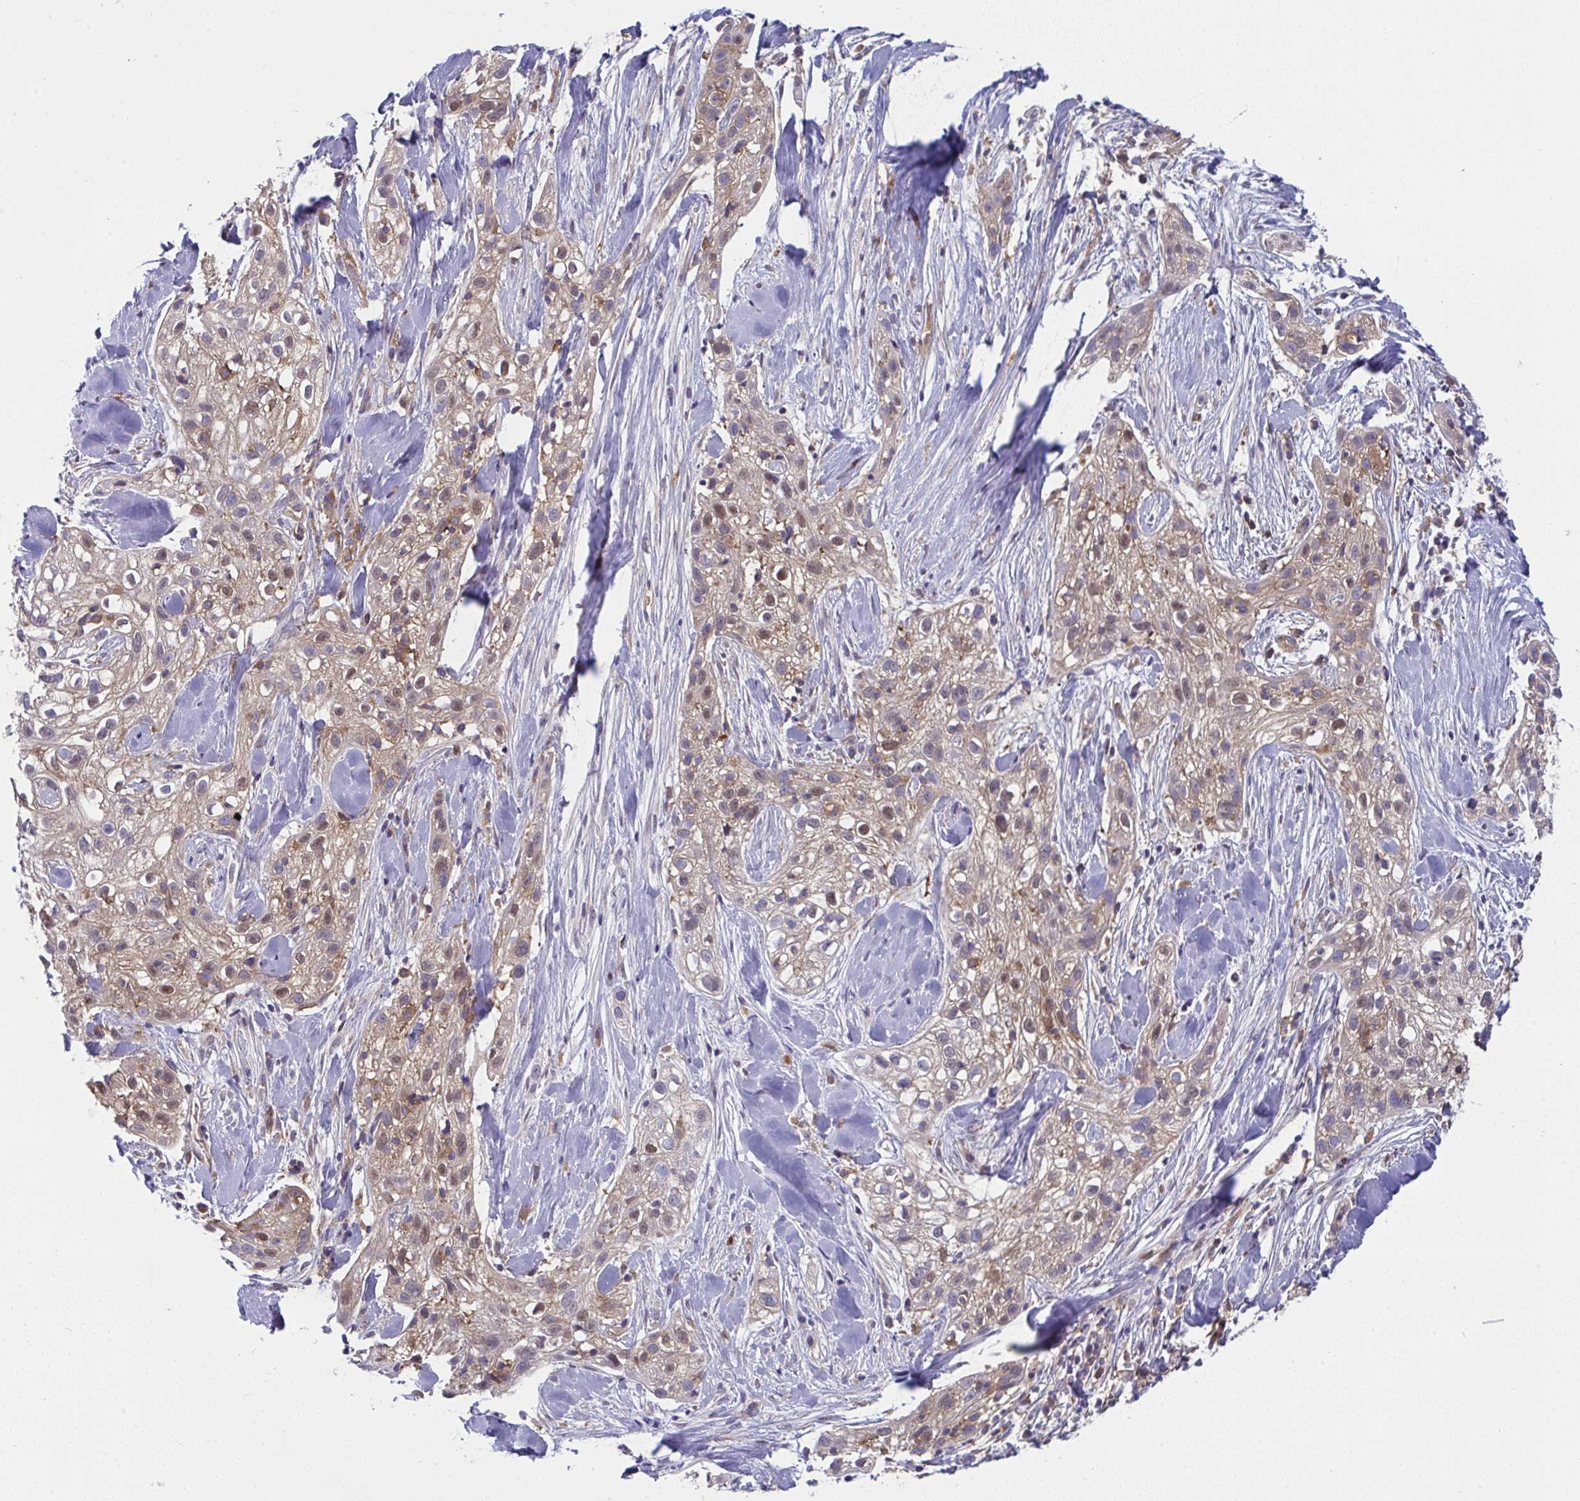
{"staining": {"intensity": "moderate", "quantity": ">75%", "location": "cytoplasmic/membranous,nuclear"}, "tissue": "skin cancer", "cell_type": "Tumor cells", "image_type": "cancer", "snomed": [{"axis": "morphology", "description": "Squamous cell carcinoma, NOS"}, {"axis": "topography", "description": "Skin"}], "caption": "The immunohistochemical stain labels moderate cytoplasmic/membranous and nuclear positivity in tumor cells of squamous cell carcinoma (skin) tissue. (IHC, brightfield microscopy, high magnification).", "gene": "ALDH16A1", "patient": {"sex": "male", "age": 82}}